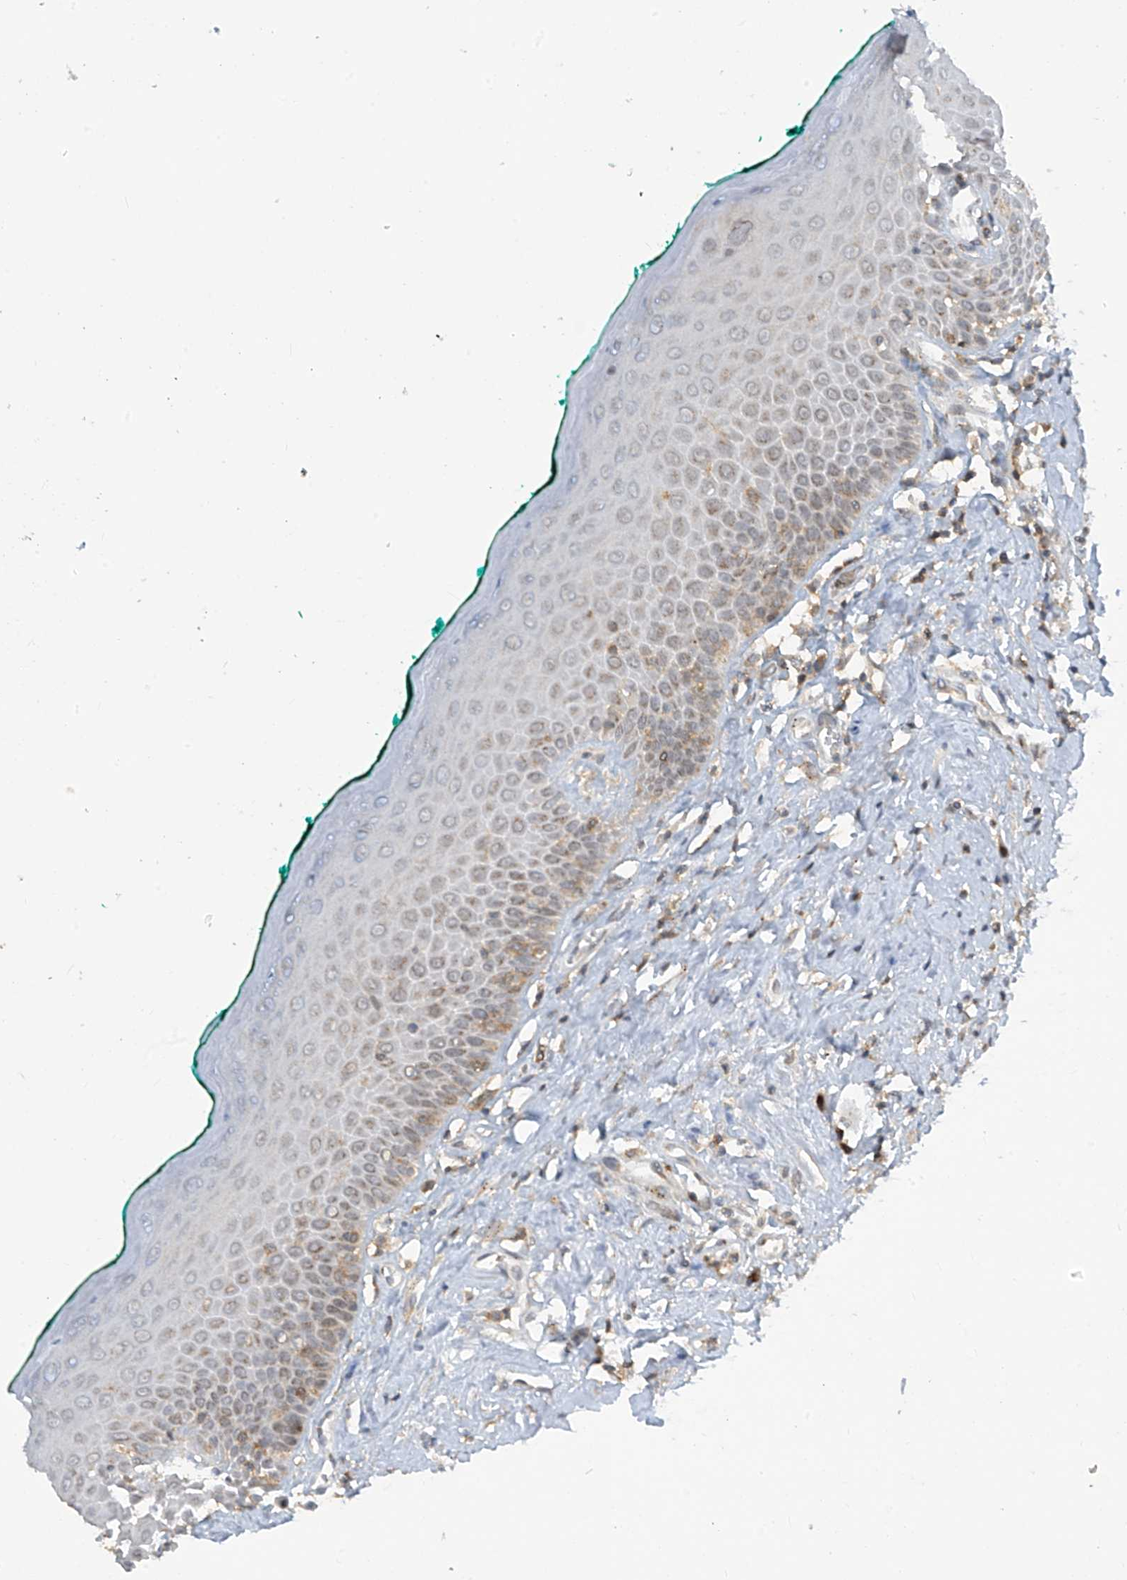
{"staining": {"intensity": "moderate", "quantity": "<25%", "location": "cytoplasmic/membranous"}, "tissue": "oral mucosa", "cell_type": "Squamous epithelial cells", "image_type": "normal", "snomed": [{"axis": "morphology", "description": "Normal tissue, NOS"}, {"axis": "topography", "description": "Oral tissue"}], "caption": "Squamous epithelial cells reveal low levels of moderate cytoplasmic/membranous staining in approximately <25% of cells in unremarkable oral mucosa.", "gene": "PARVG", "patient": {"sex": "female", "age": 70}}